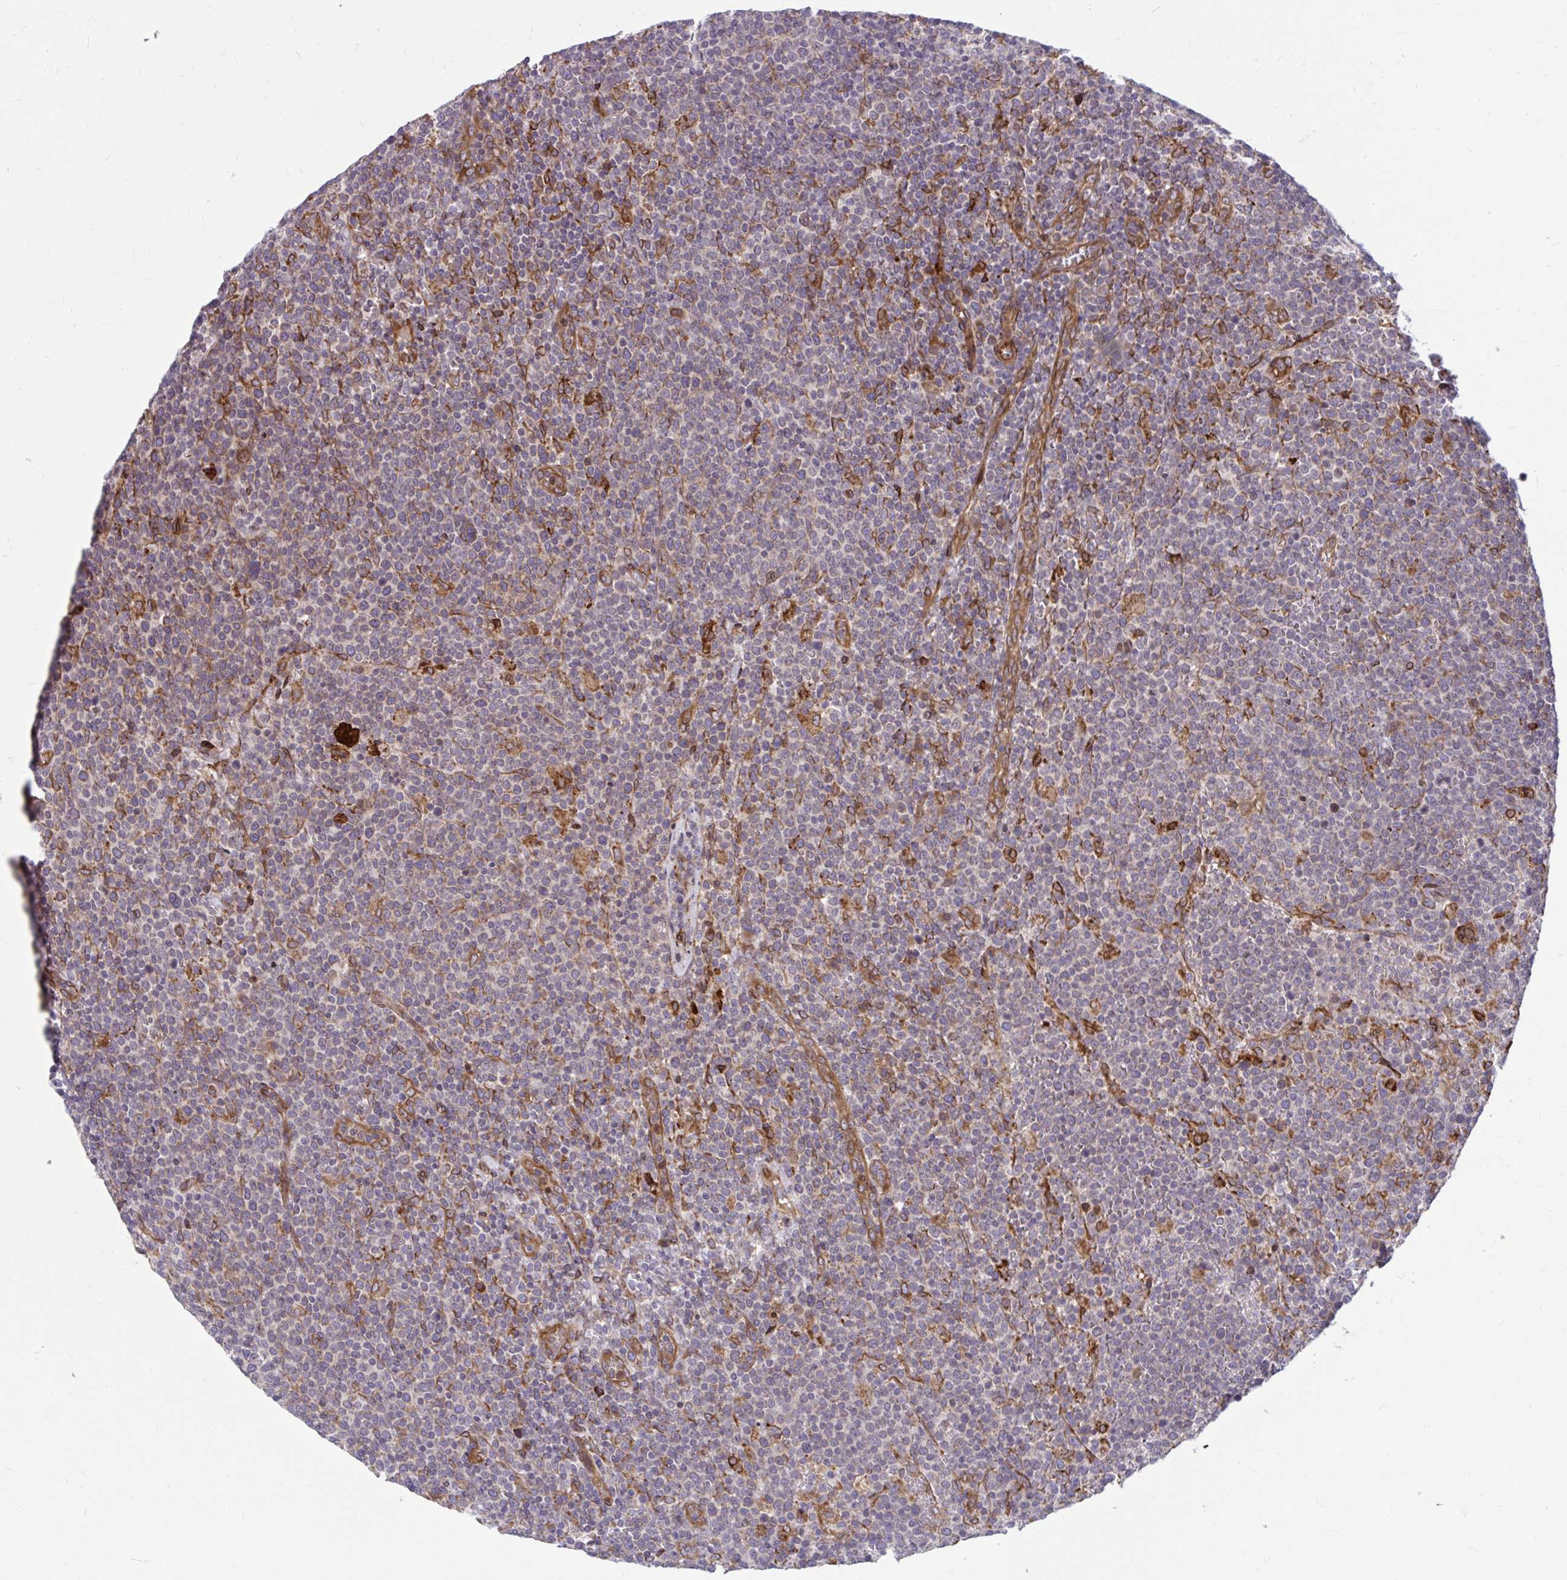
{"staining": {"intensity": "negative", "quantity": "none", "location": "none"}, "tissue": "lymphoma", "cell_type": "Tumor cells", "image_type": "cancer", "snomed": [{"axis": "morphology", "description": "Malignant lymphoma, non-Hodgkin's type, High grade"}, {"axis": "topography", "description": "Lymph node"}], "caption": "The immunohistochemistry (IHC) histopathology image has no significant staining in tumor cells of high-grade malignant lymphoma, non-Hodgkin's type tissue.", "gene": "STIM2", "patient": {"sex": "male", "age": 61}}